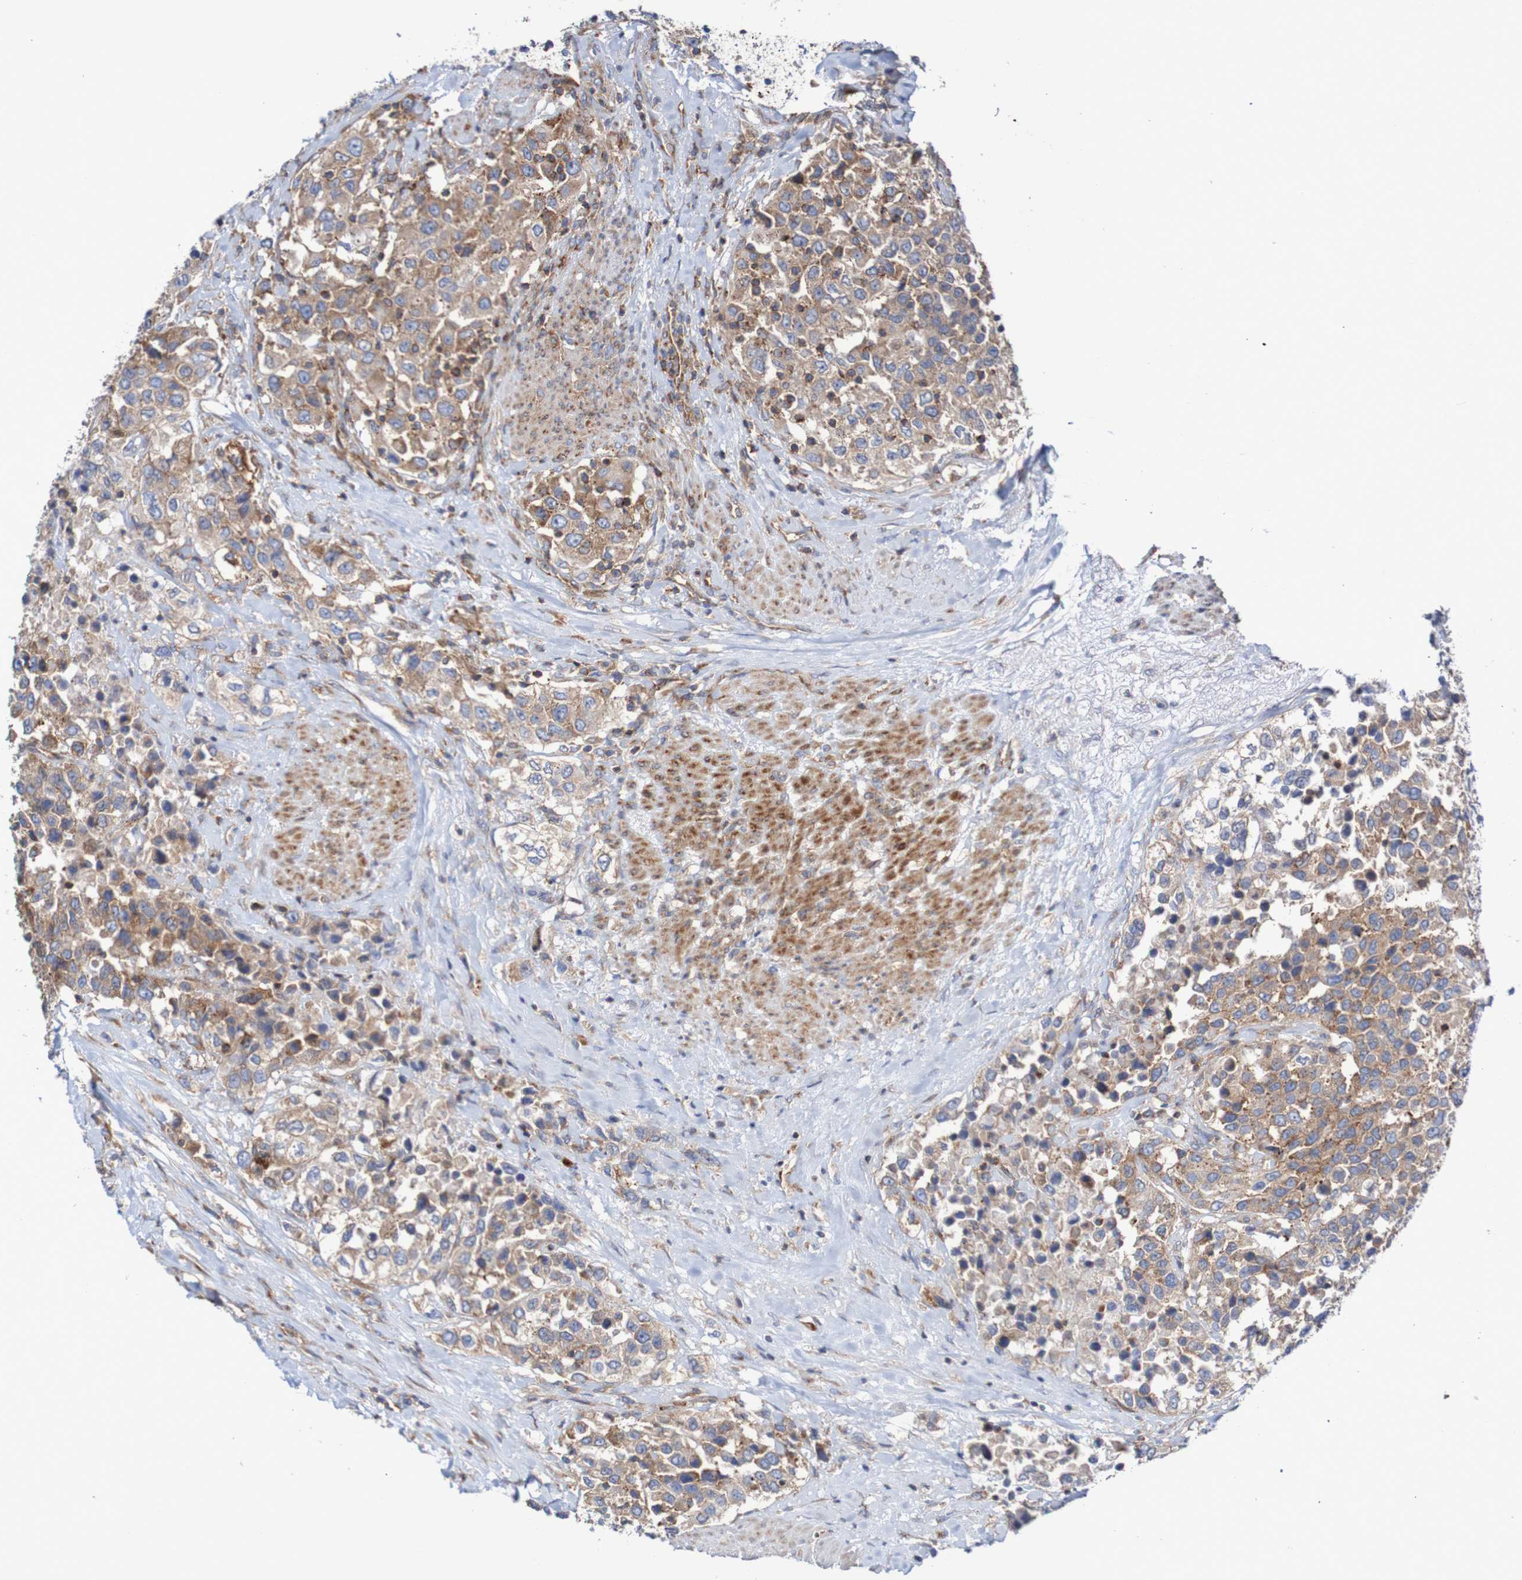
{"staining": {"intensity": "moderate", "quantity": ">75%", "location": "cytoplasmic/membranous"}, "tissue": "urothelial cancer", "cell_type": "Tumor cells", "image_type": "cancer", "snomed": [{"axis": "morphology", "description": "Urothelial carcinoma, High grade"}, {"axis": "topography", "description": "Urinary bladder"}], "caption": "A histopathology image of urothelial cancer stained for a protein shows moderate cytoplasmic/membranous brown staining in tumor cells.", "gene": "FXR2", "patient": {"sex": "female", "age": 80}}